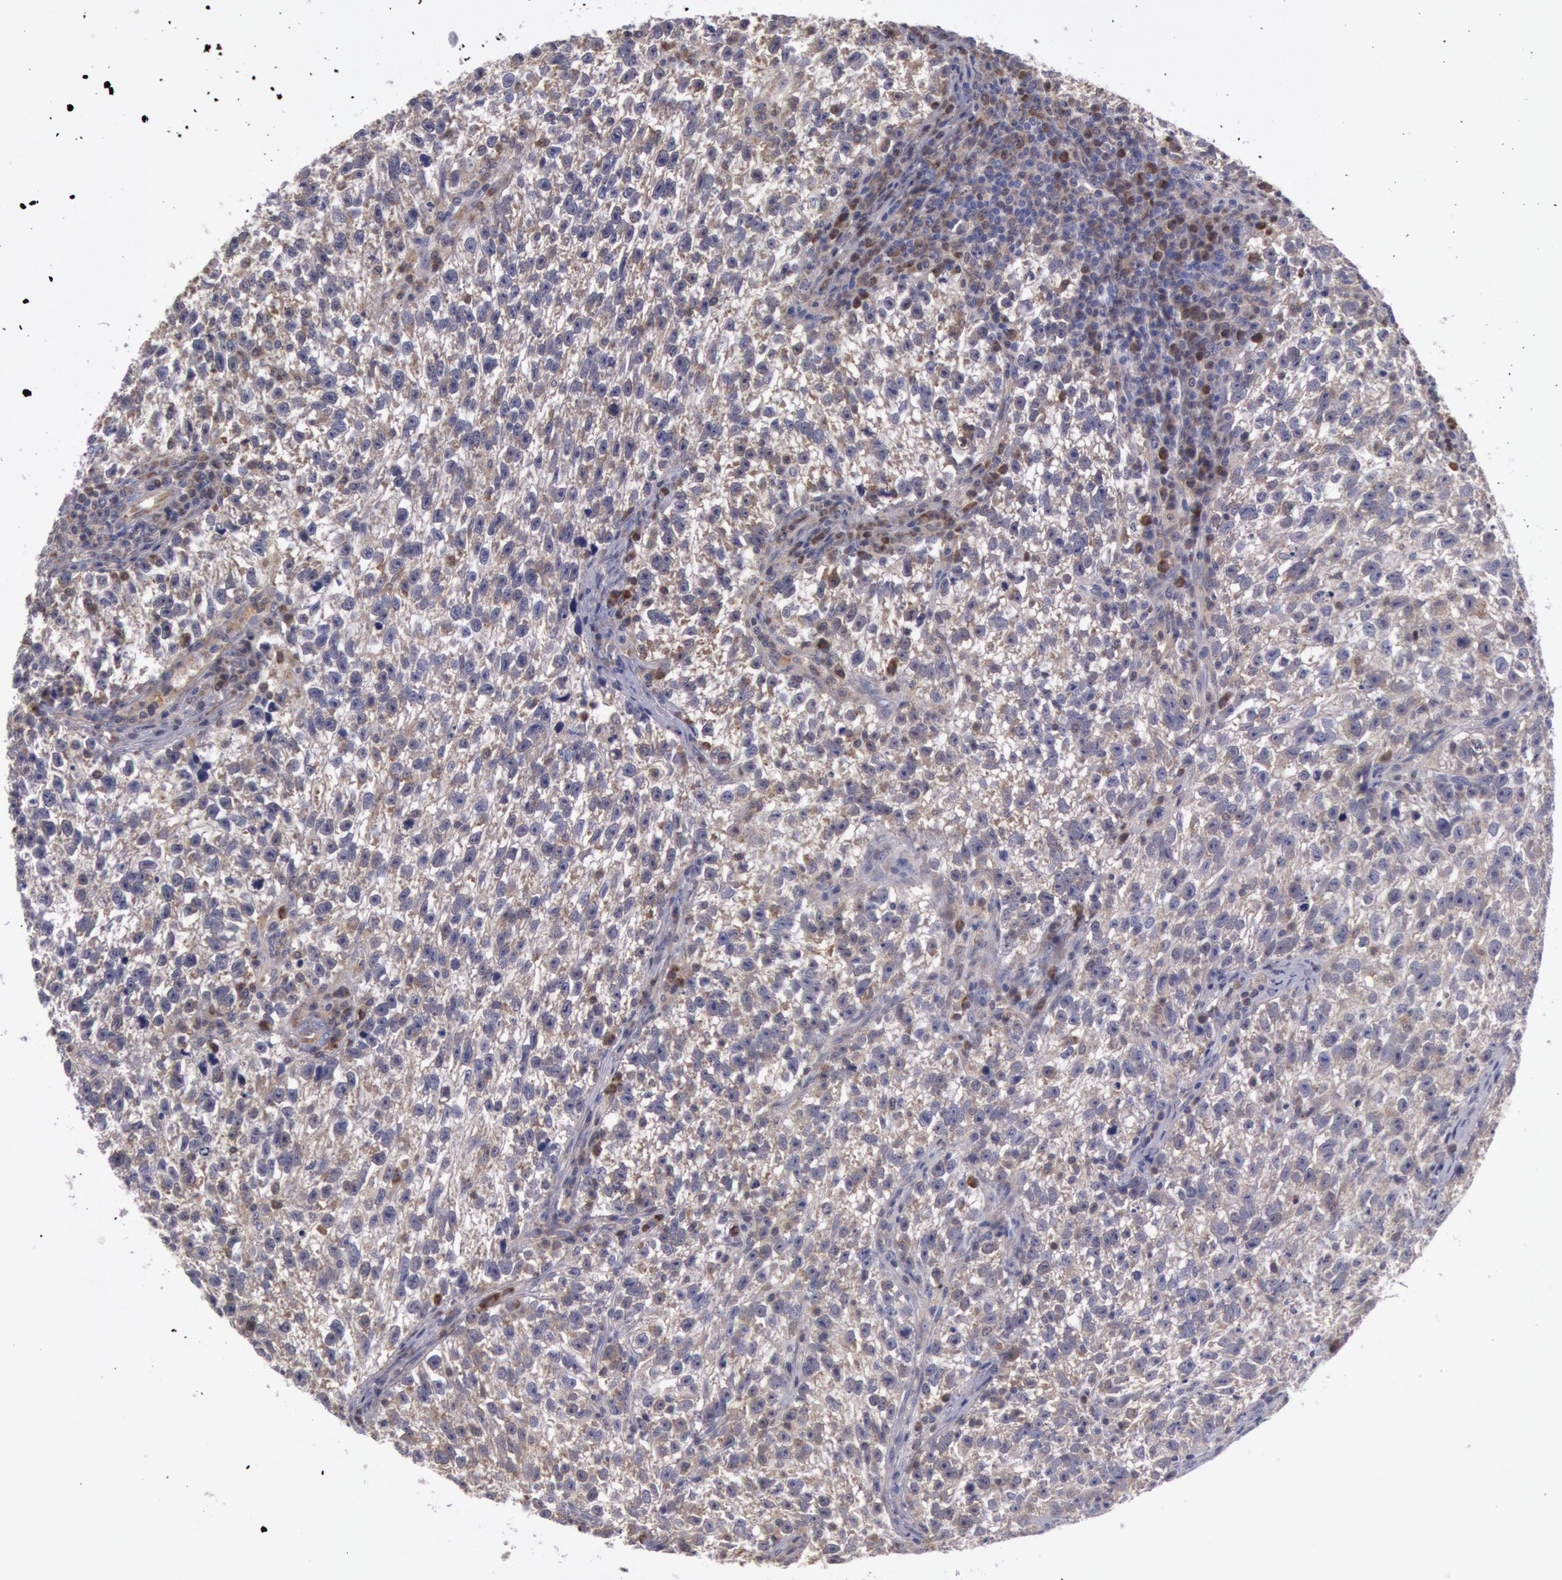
{"staining": {"intensity": "weak", "quantity": ">75%", "location": "cytoplasmic/membranous"}, "tissue": "testis cancer", "cell_type": "Tumor cells", "image_type": "cancer", "snomed": [{"axis": "morphology", "description": "Seminoma, NOS"}, {"axis": "topography", "description": "Testis"}], "caption": "There is low levels of weak cytoplasmic/membranous staining in tumor cells of testis cancer, as demonstrated by immunohistochemical staining (brown color).", "gene": "MPST", "patient": {"sex": "male", "age": 38}}